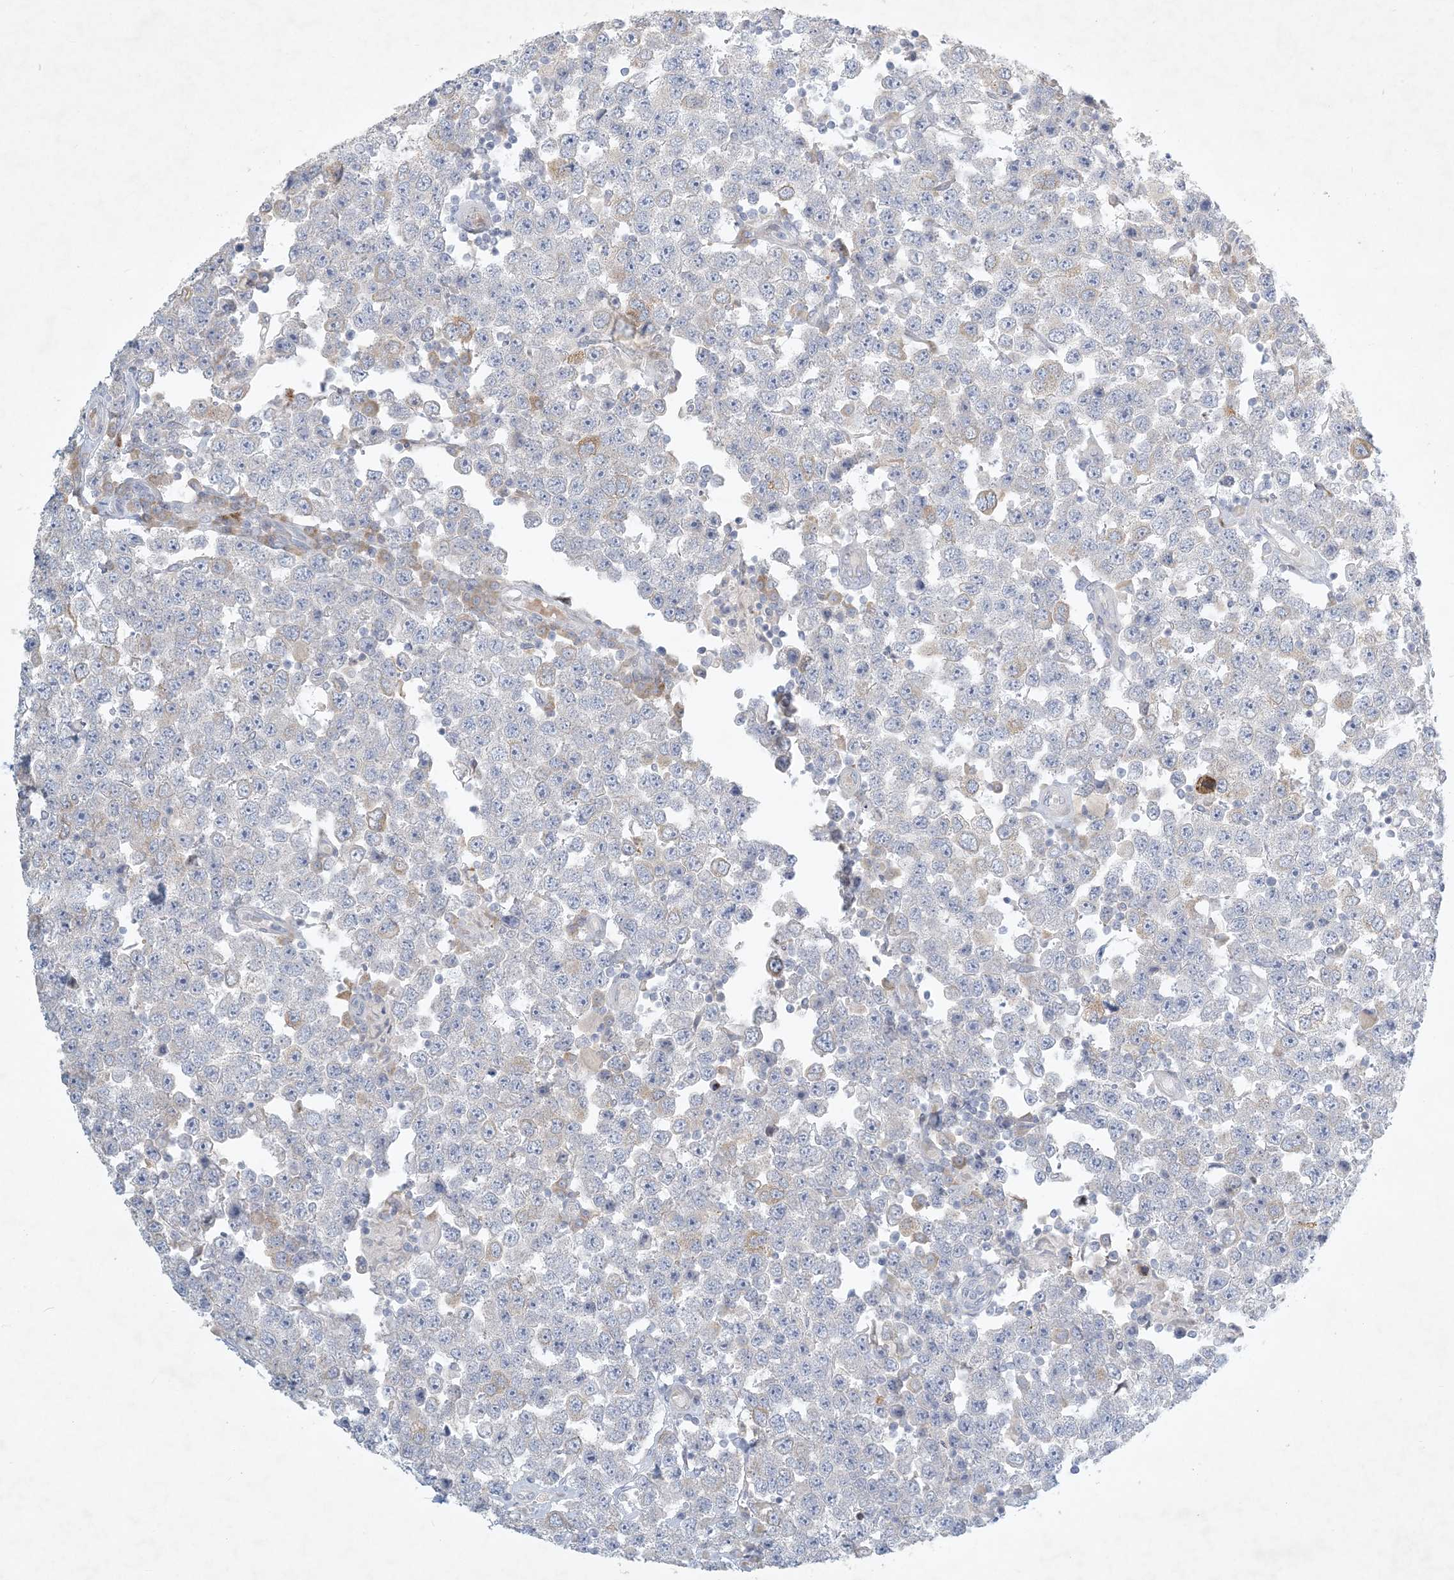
{"staining": {"intensity": "negative", "quantity": "none", "location": "none"}, "tissue": "testis cancer", "cell_type": "Tumor cells", "image_type": "cancer", "snomed": [{"axis": "morphology", "description": "Seminoma, NOS"}, {"axis": "topography", "description": "Testis"}], "caption": "DAB (3,3'-diaminobenzidine) immunohistochemical staining of human testis seminoma shows no significant positivity in tumor cells.", "gene": "ZNF385D", "patient": {"sex": "male", "age": 28}}